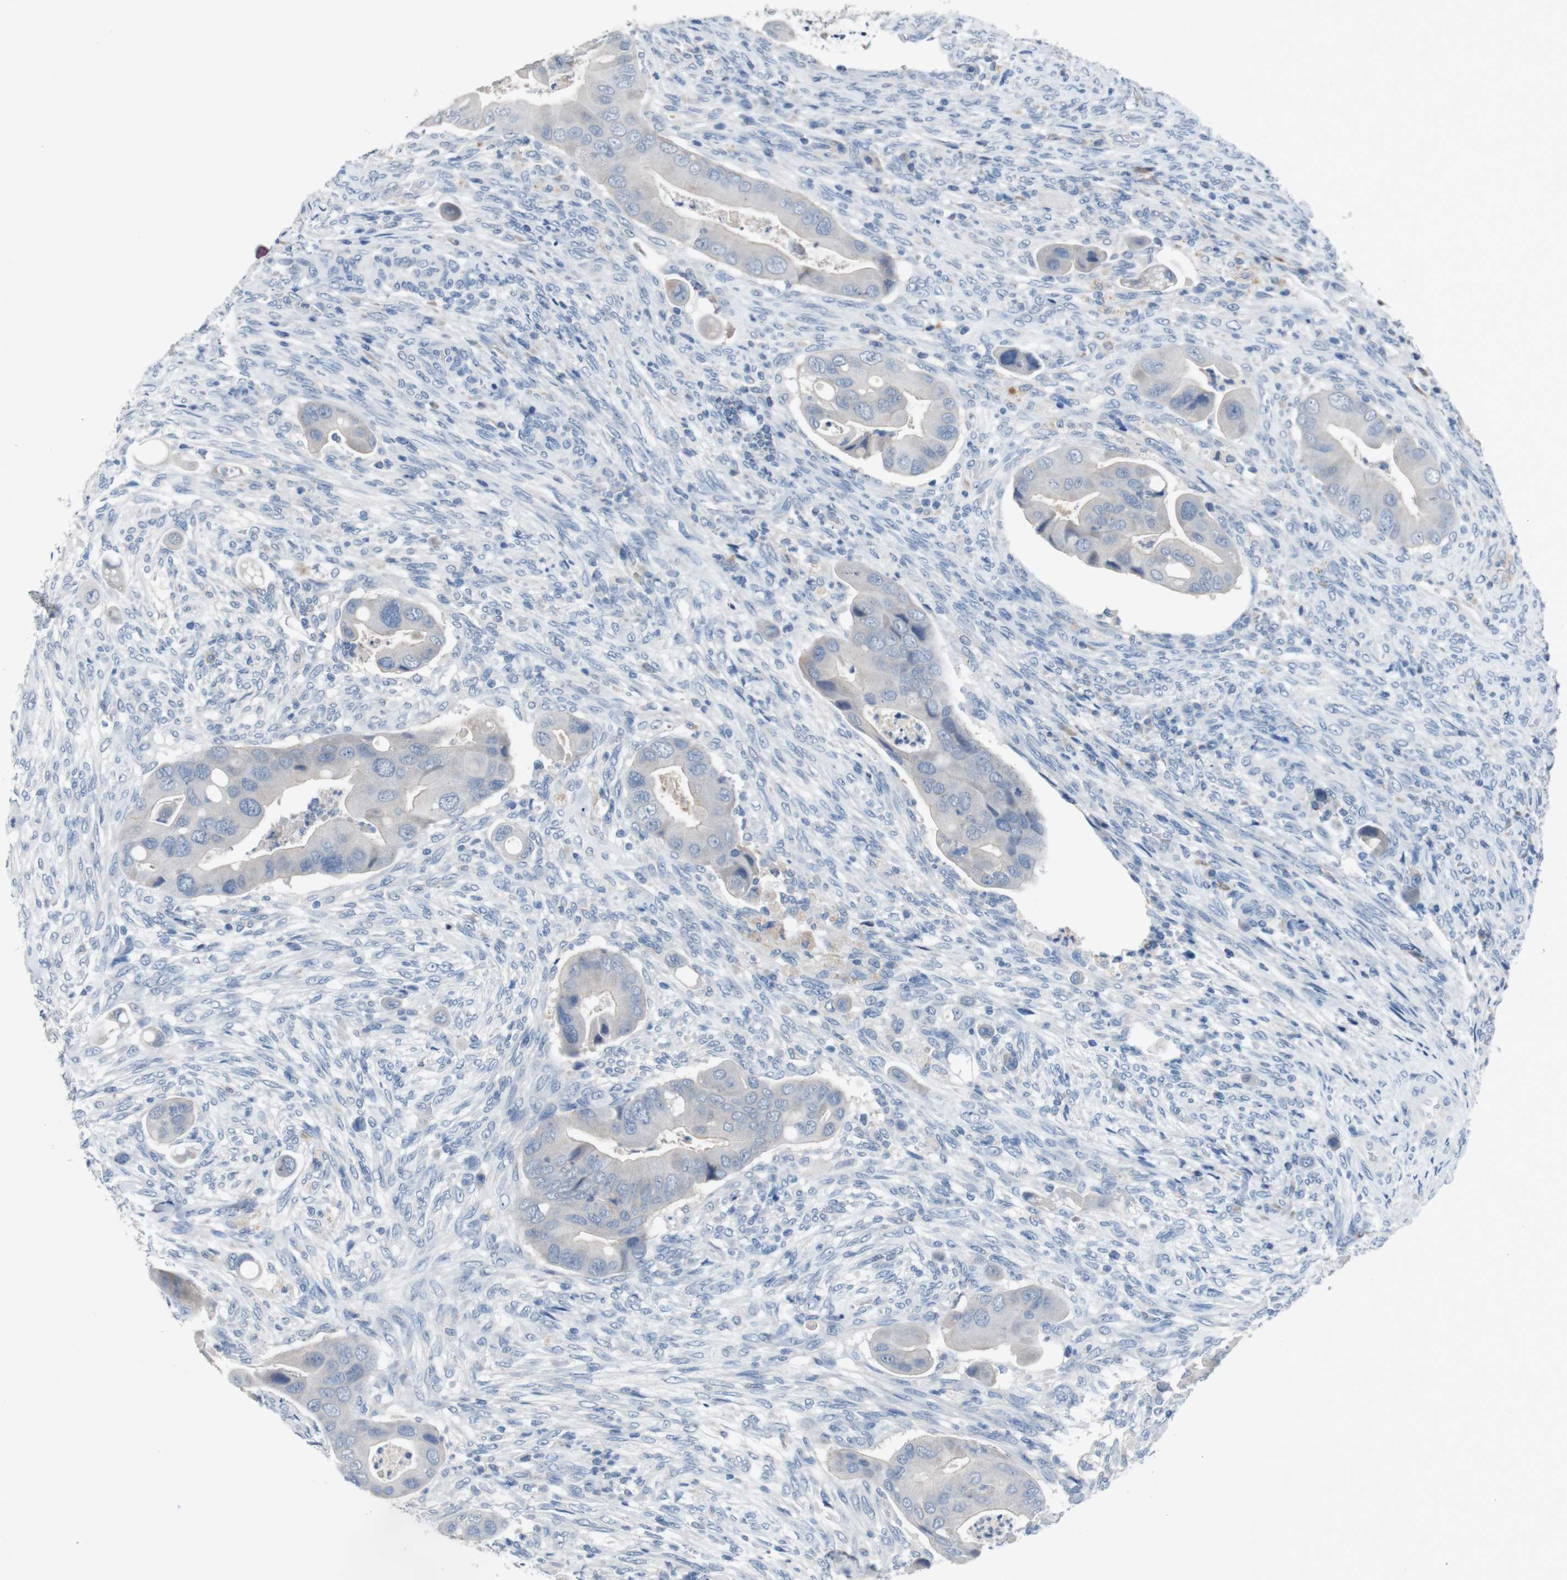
{"staining": {"intensity": "negative", "quantity": "none", "location": "none"}, "tissue": "colorectal cancer", "cell_type": "Tumor cells", "image_type": "cancer", "snomed": [{"axis": "morphology", "description": "Adenocarcinoma, NOS"}, {"axis": "topography", "description": "Rectum"}], "caption": "High magnification brightfield microscopy of colorectal cancer stained with DAB (3,3'-diaminobenzidine) (brown) and counterstained with hematoxylin (blue): tumor cells show no significant positivity.", "gene": "SLC2A8", "patient": {"sex": "female", "age": 57}}